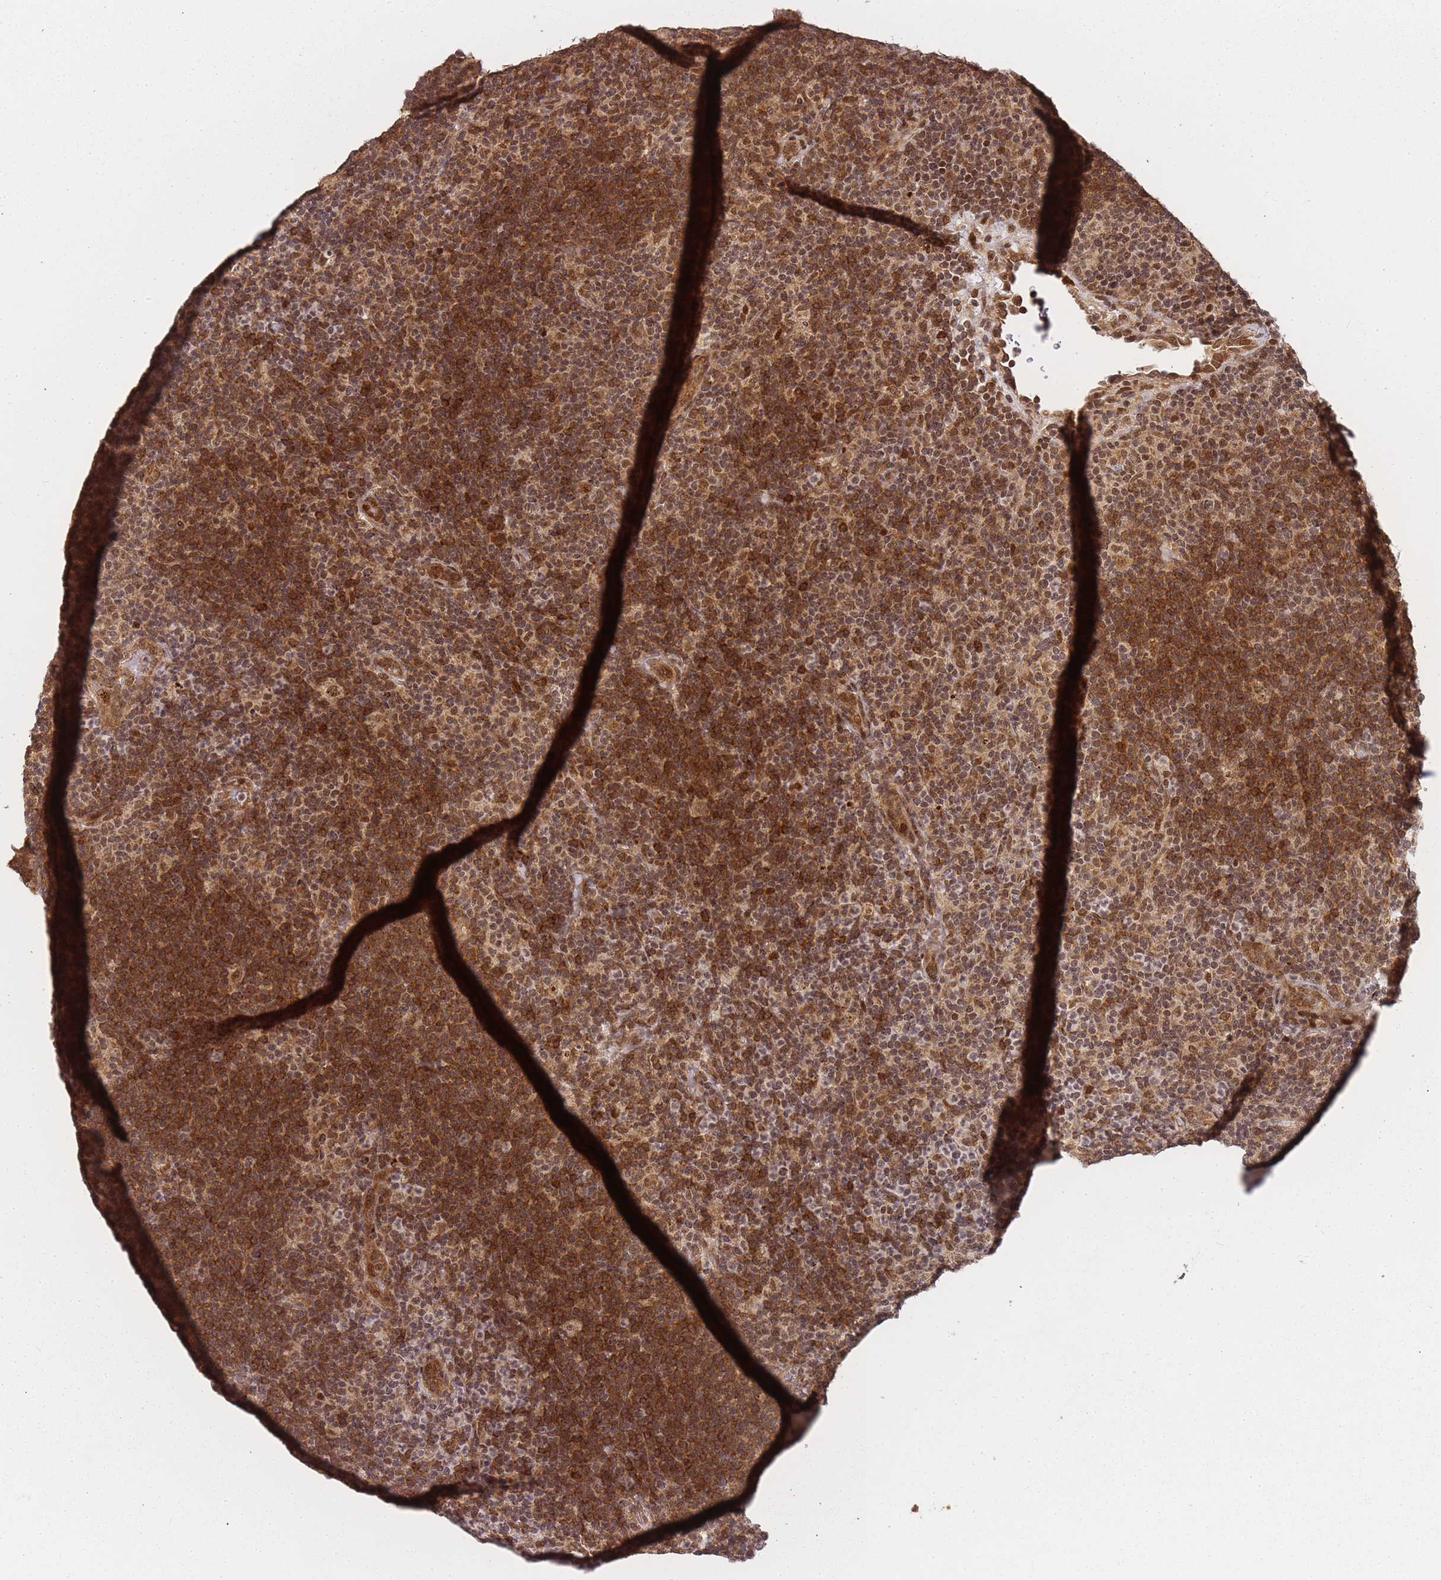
{"staining": {"intensity": "strong", "quantity": "25%-75%", "location": "cytoplasmic/membranous"}, "tissue": "lymphoma", "cell_type": "Tumor cells", "image_type": "cancer", "snomed": [{"axis": "morphology", "description": "Hodgkin's disease, NOS"}, {"axis": "topography", "description": "Lymph node"}], "caption": "DAB immunohistochemical staining of human lymphoma demonstrates strong cytoplasmic/membranous protein expression in about 25%-75% of tumor cells. Nuclei are stained in blue.", "gene": "ZNF497", "patient": {"sex": "female", "age": 57}}